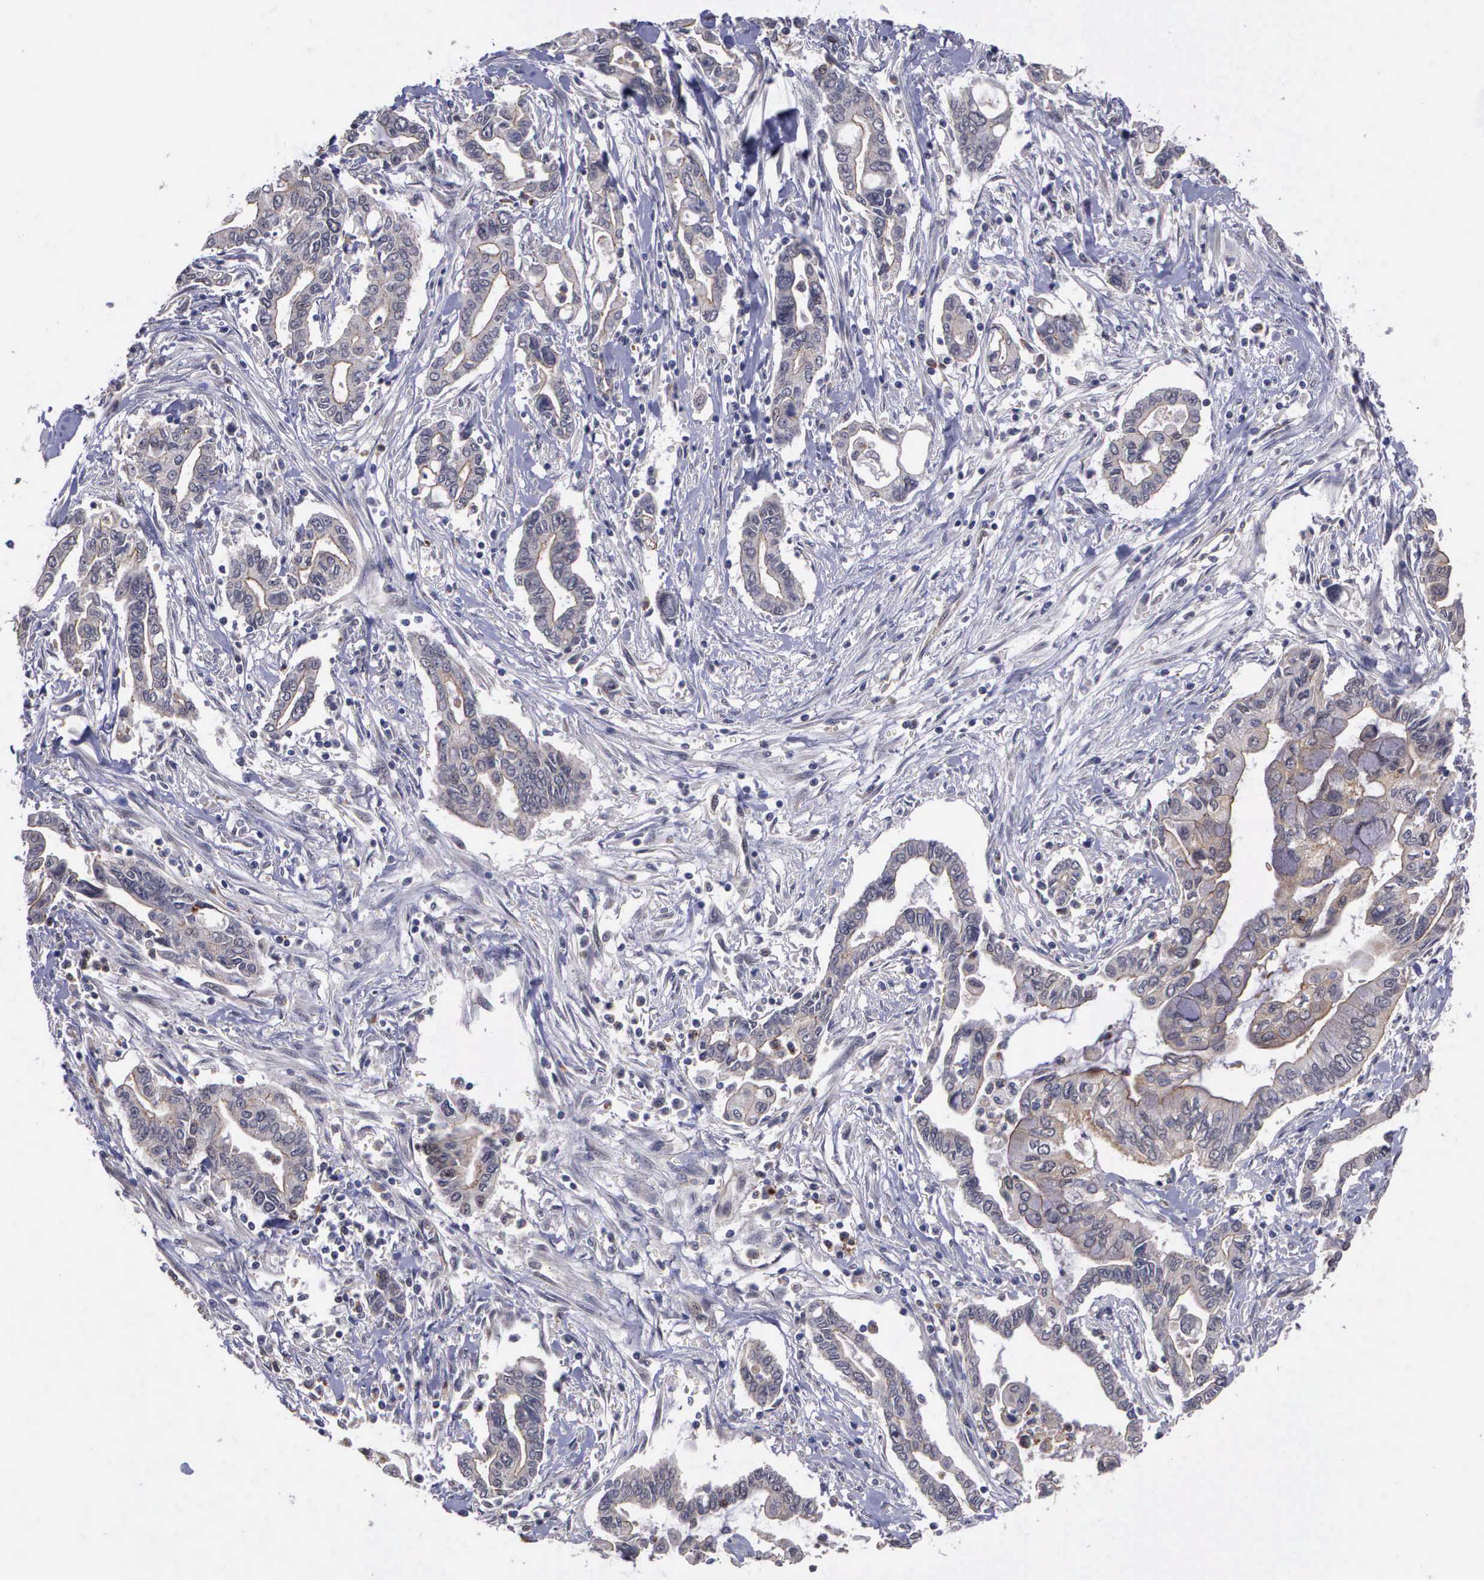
{"staining": {"intensity": "weak", "quantity": ">75%", "location": "cytoplasmic/membranous"}, "tissue": "pancreatic cancer", "cell_type": "Tumor cells", "image_type": "cancer", "snomed": [{"axis": "morphology", "description": "Adenocarcinoma, NOS"}, {"axis": "topography", "description": "Pancreas"}], "caption": "The immunohistochemical stain labels weak cytoplasmic/membranous expression in tumor cells of pancreatic cancer tissue. (Stains: DAB in brown, nuclei in blue, Microscopy: brightfield microscopy at high magnification).", "gene": "MAP3K9", "patient": {"sex": "female", "age": 57}}